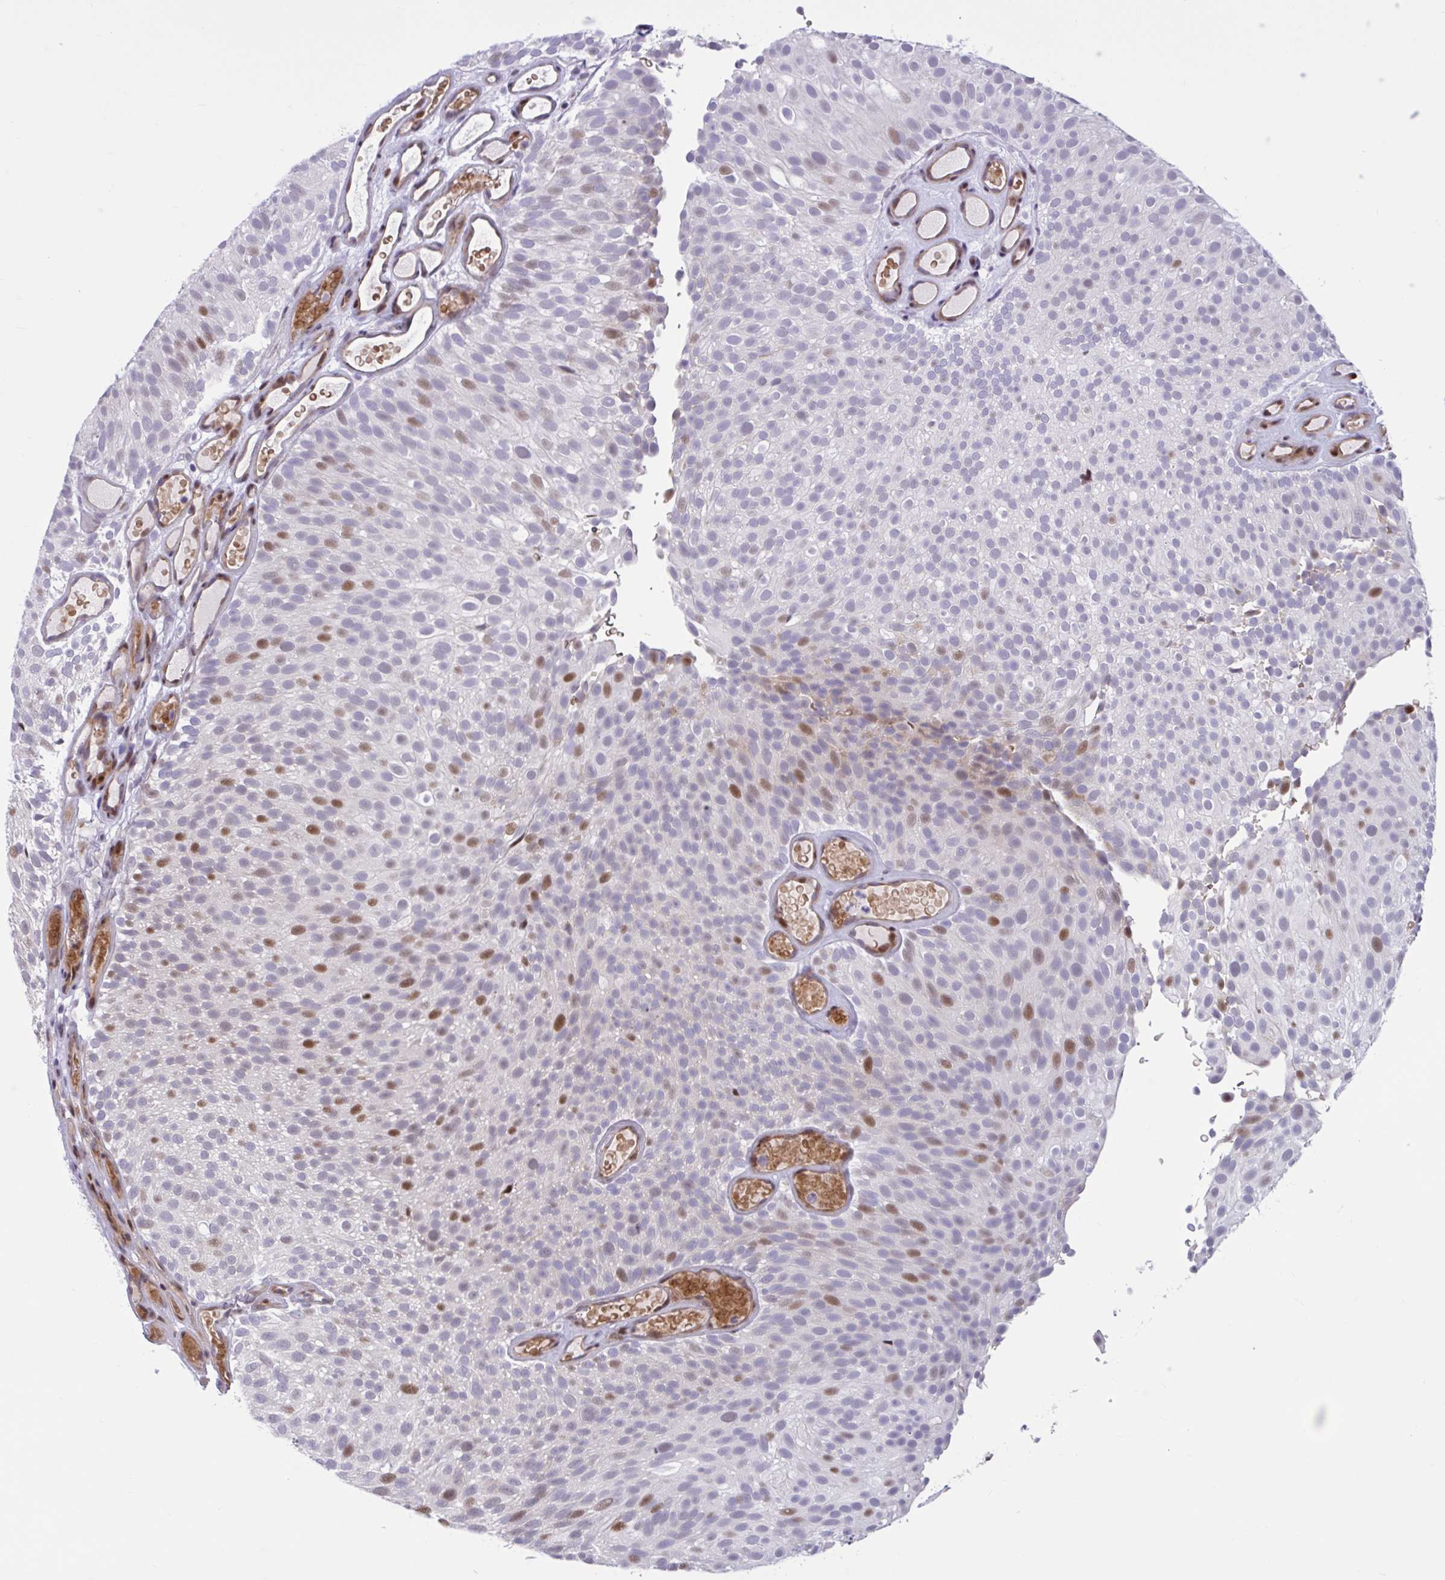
{"staining": {"intensity": "moderate", "quantity": "25%-75%", "location": "nuclear"}, "tissue": "urothelial cancer", "cell_type": "Tumor cells", "image_type": "cancer", "snomed": [{"axis": "morphology", "description": "Urothelial carcinoma, Low grade"}, {"axis": "topography", "description": "Urinary bladder"}], "caption": "Low-grade urothelial carcinoma stained with a protein marker shows moderate staining in tumor cells.", "gene": "RBL1", "patient": {"sex": "male", "age": 78}}